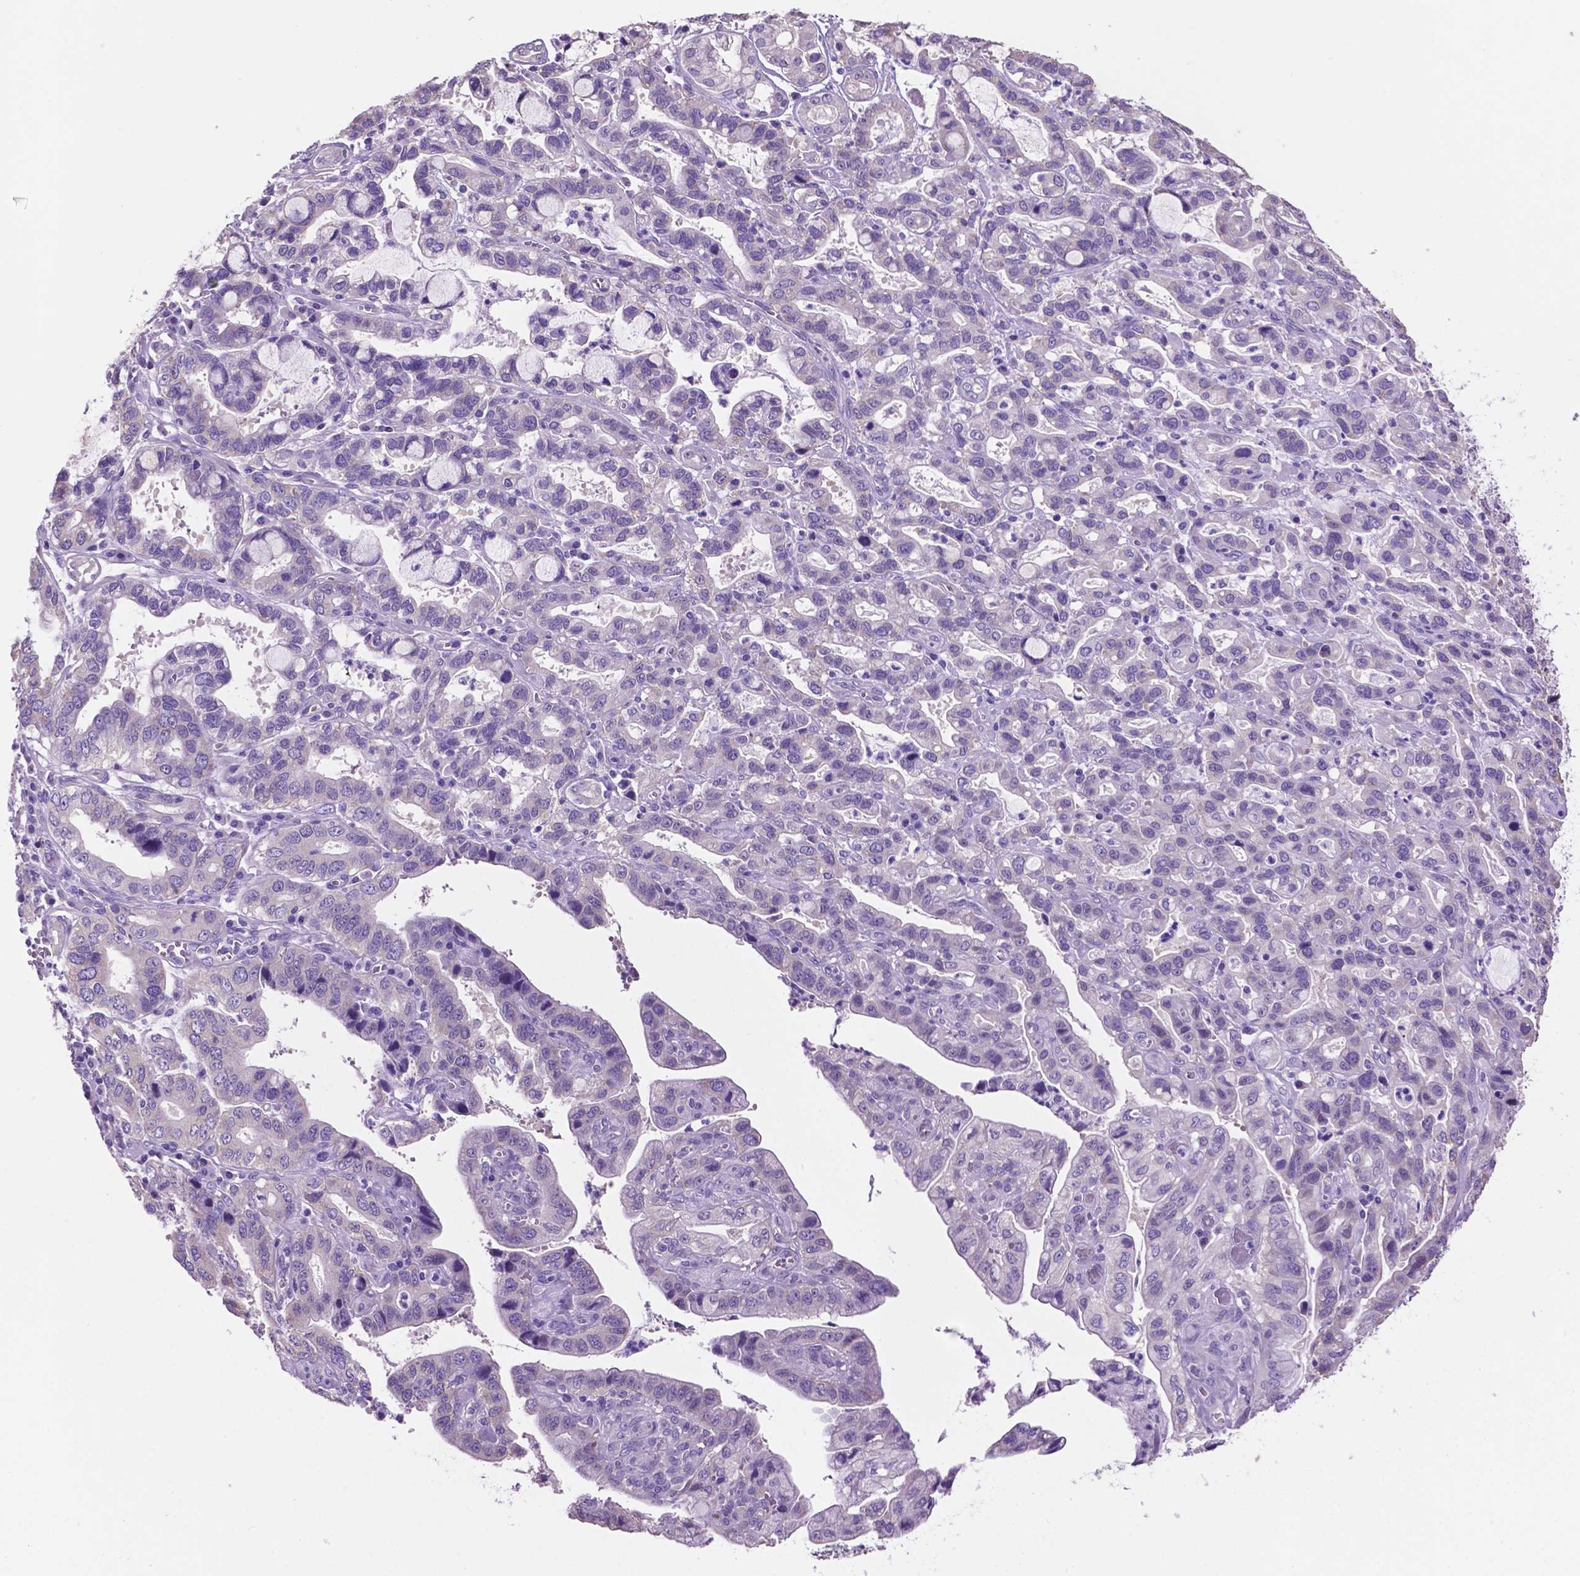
{"staining": {"intensity": "negative", "quantity": "none", "location": "none"}, "tissue": "stomach cancer", "cell_type": "Tumor cells", "image_type": "cancer", "snomed": [{"axis": "morphology", "description": "Adenocarcinoma, NOS"}, {"axis": "topography", "description": "Stomach, lower"}], "caption": "Immunohistochemistry of human stomach cancer reveals no expression in tumor cells.", "gene": "SPDYA", "patient": {"sex": "female", "age": 76}}